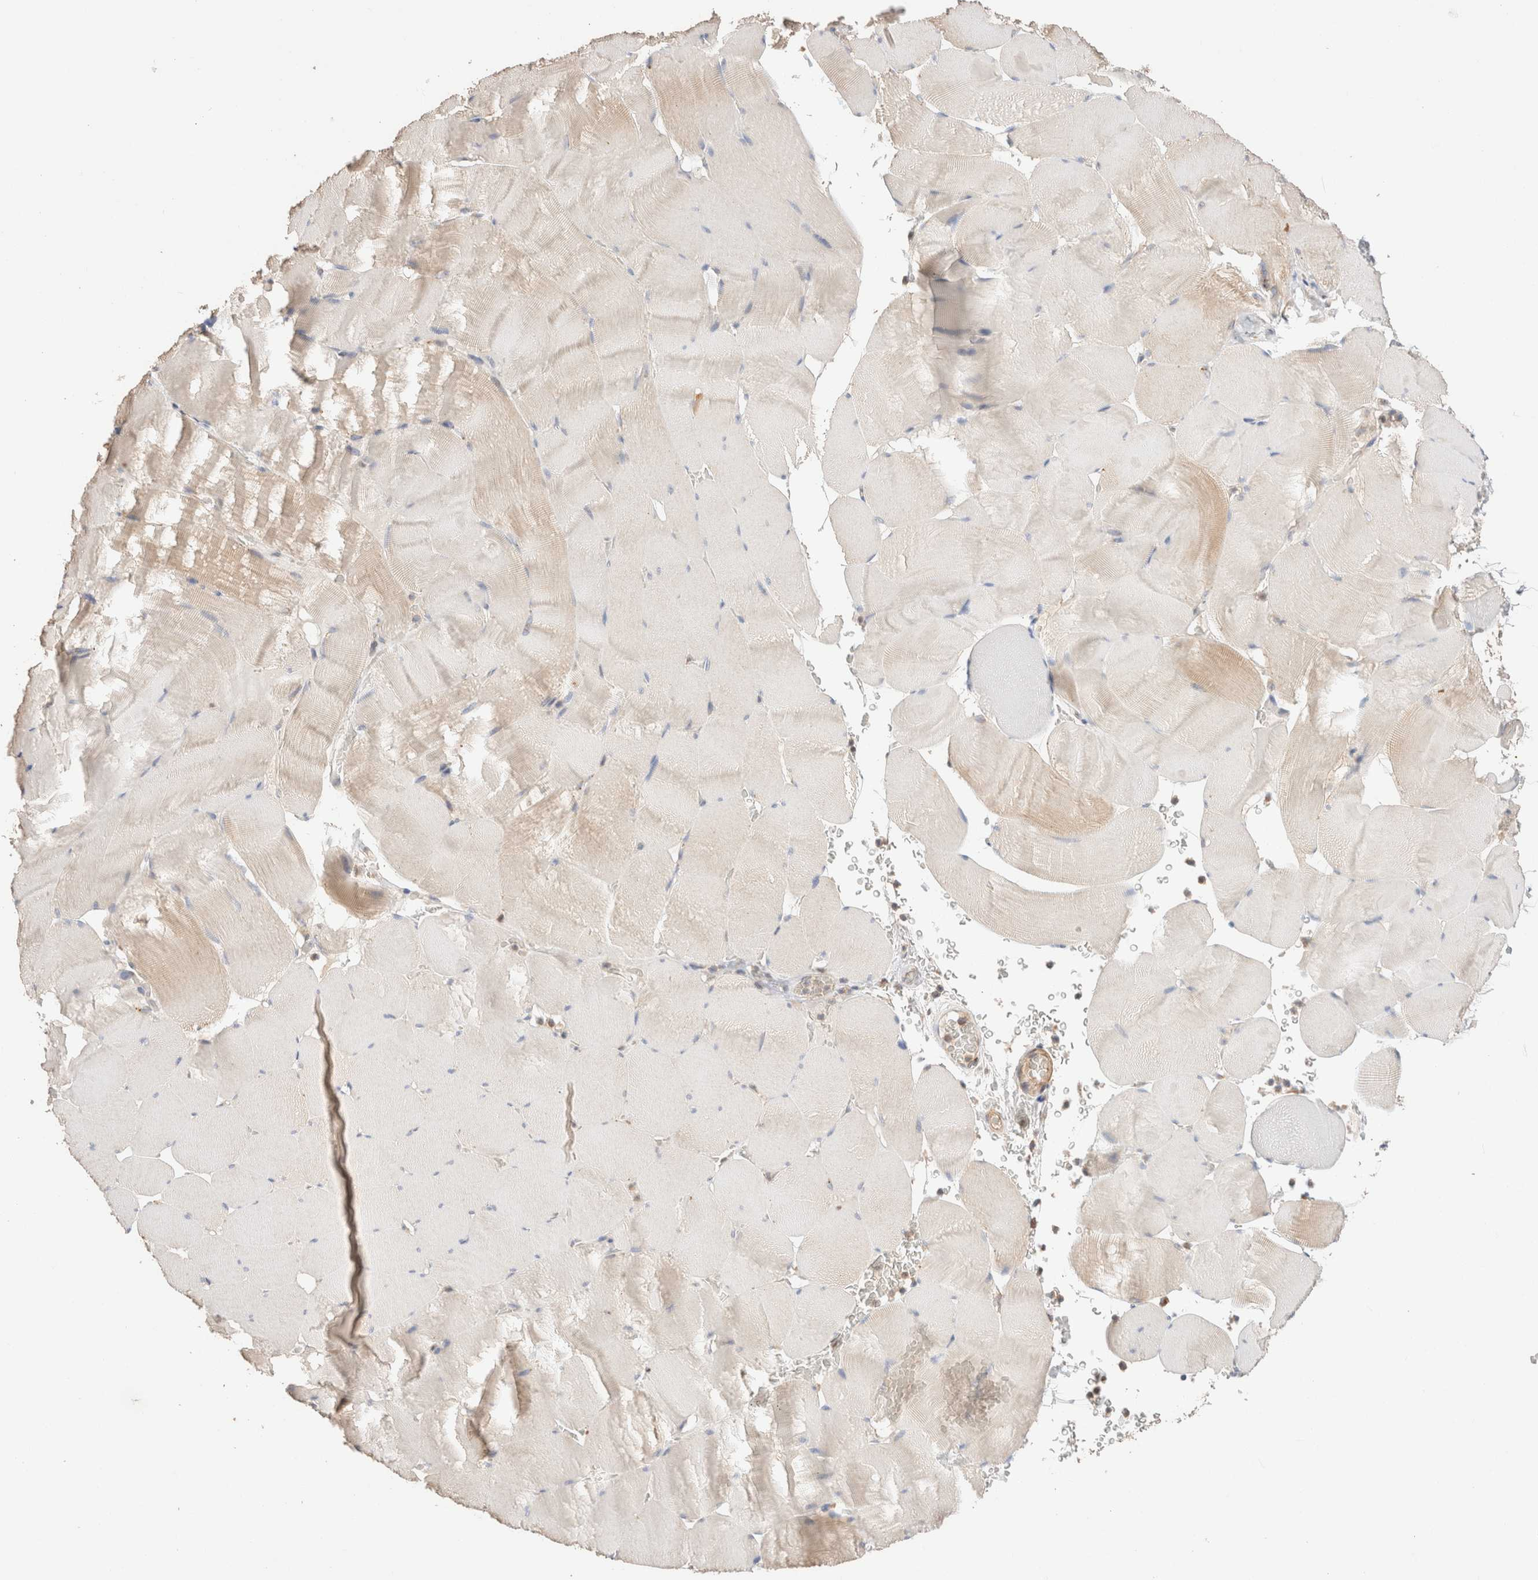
{"staining": {"intensity": "weak", "quantity": "25%-75%", "location": "cytoplasmic/membranous"}, "tissue": "skeletal muscle", "cell_type": "Myocytes", "image_type": "normal", "snomed": [{"axis": "morphology", "description": "Normal tissue, NOS"}, {"axis": "topography", "description": "Skeletal muscle"}], "caption": "A low amount of weak cytoplasmic/membranous expression is seen in about 25%-75% of myocytes in benign skeletal muscle. (DAB IHC with brightfield microscopy, high magnification).", "gene": "RABEPK", "patient": {"sex": "male", "age": 62}}